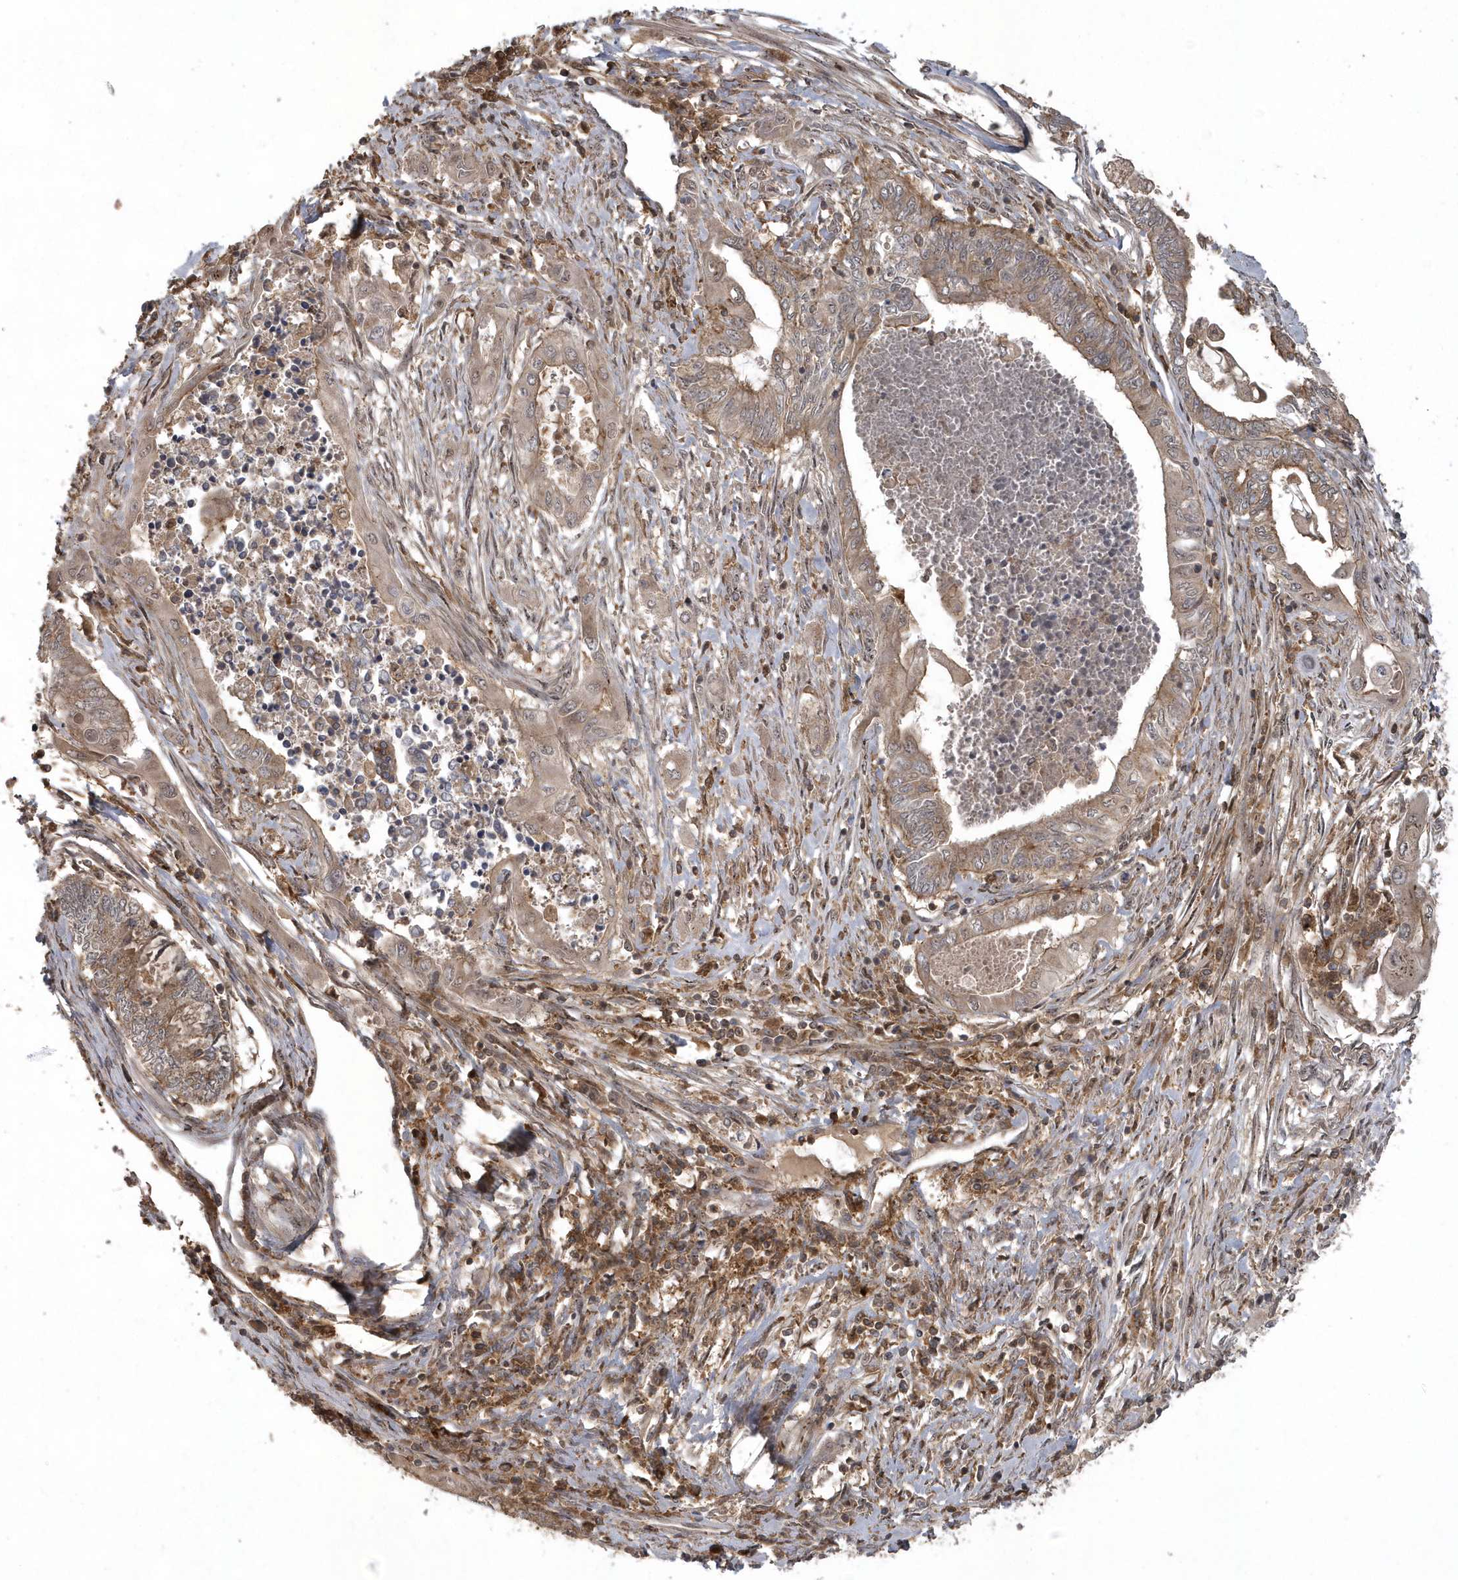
{"staining": {"intensity": "moderate", "quantity": ">75%", "location": "cytoplasmic/membranous"}, "tissue": "endometrial cancer", "cell_type": "Tumor cells", "image_type": "cancer", "snomed": [{"axis": "morphology", "description": "Adenocarcinoma, NOS"}, {"axis": "topography", "description": "Uterus"}, {"axis": "topography", "description": "Endometrium"}], "caption": "Endometrial cancer (adenocarcinoma) stained with a brown dye displays moderate cytoplasmic/membranous positive expression in about >75% of tumor cells.", "gene": "LACC1", "patient": {"sex": "female", "age": 70}}